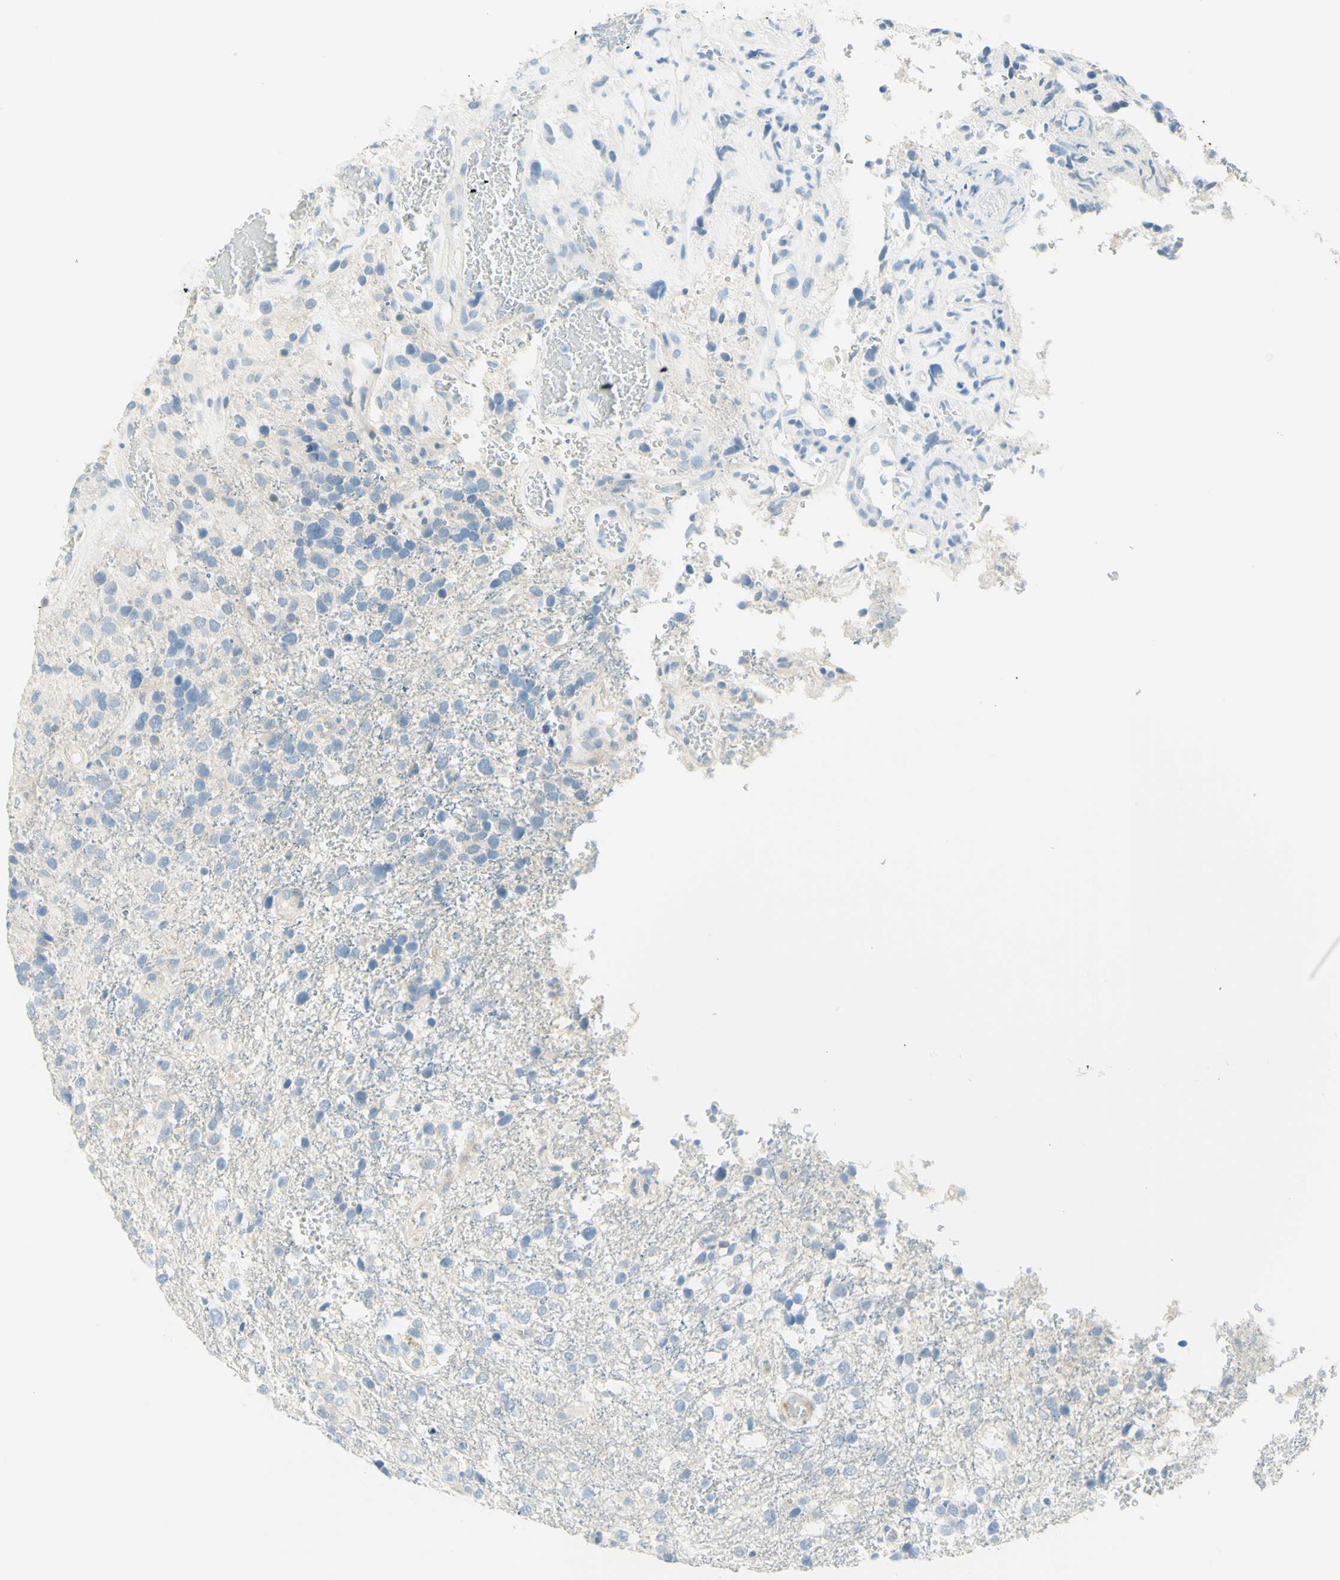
{"staining": {"intensity": "negative", "quantity": "none", "location": "none"}, "tissue": "glioma", "cell_type": "Tumor cells", "image_type": "cancer", "snomed": [{"axis": "morphology", "description": "Glioma, malignant, High grade"}, {"axis": "topography", "description": "Brain"}], "caption": "An IHC histopathology image of glioma is shown. There is no staining in tumor cells of glioma.", "gene": "TMEM132D", "patient": {"sex": "female", "age": 58}}